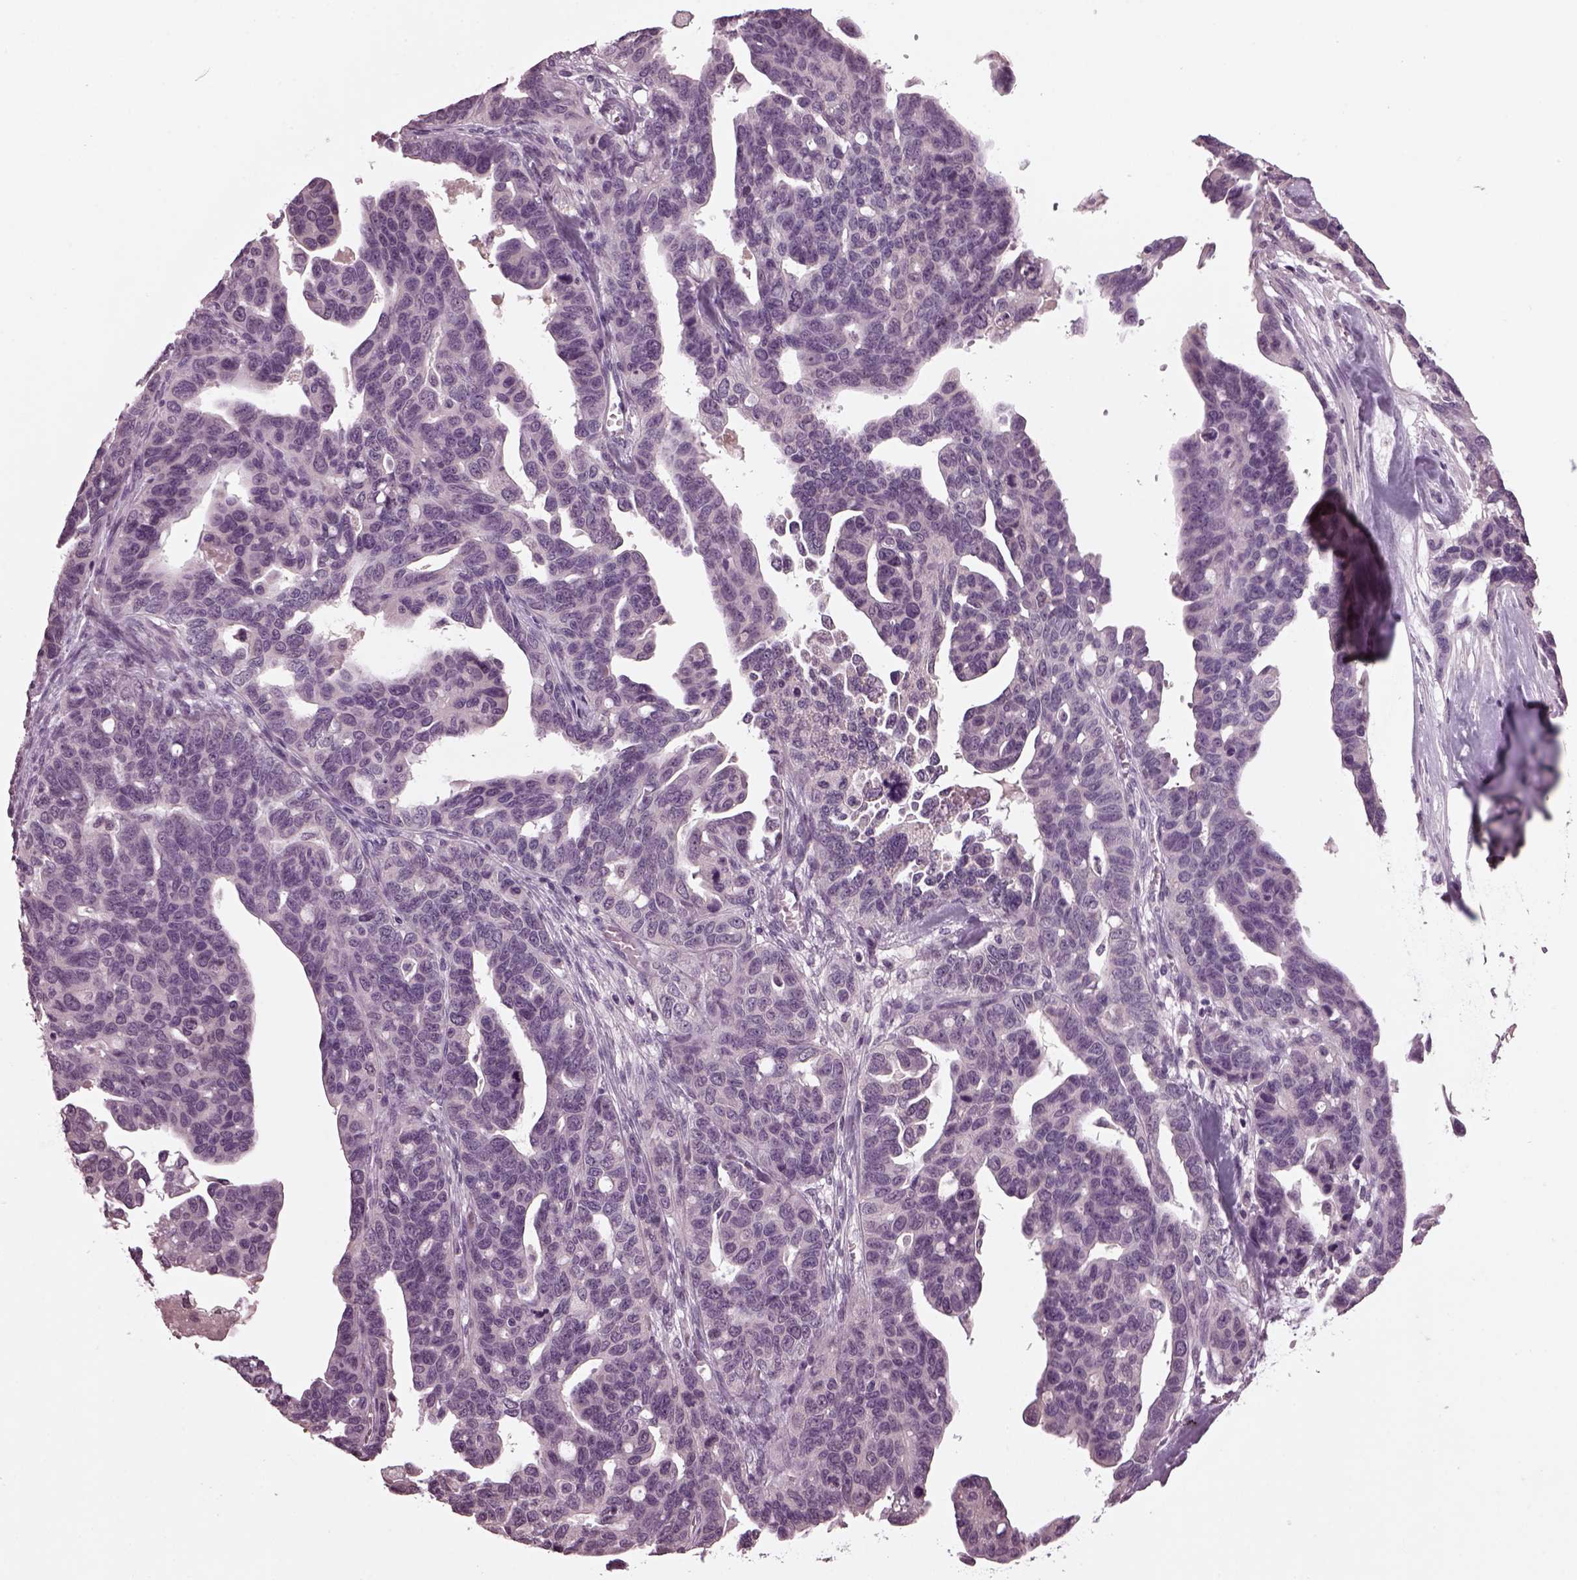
{"staining": {"intensity": "negative", "quantity": "none", "location": "none"}, "tissue": "ovarian cancer", "cell_type": "Tumor cells", "image_type": "cancer", "snomed": [{"axis": "morphology", "description": "Cystadenocarcinoma, serous, NOS"}, {"axis": "topography", "description": "Ovary"}], "caption": "Tumor cells are negative for protein expression in human ovarian serous cystadenocarcinoma.", "gene": "CLCN4", "patient": {"sex": "female", "age": 69}}